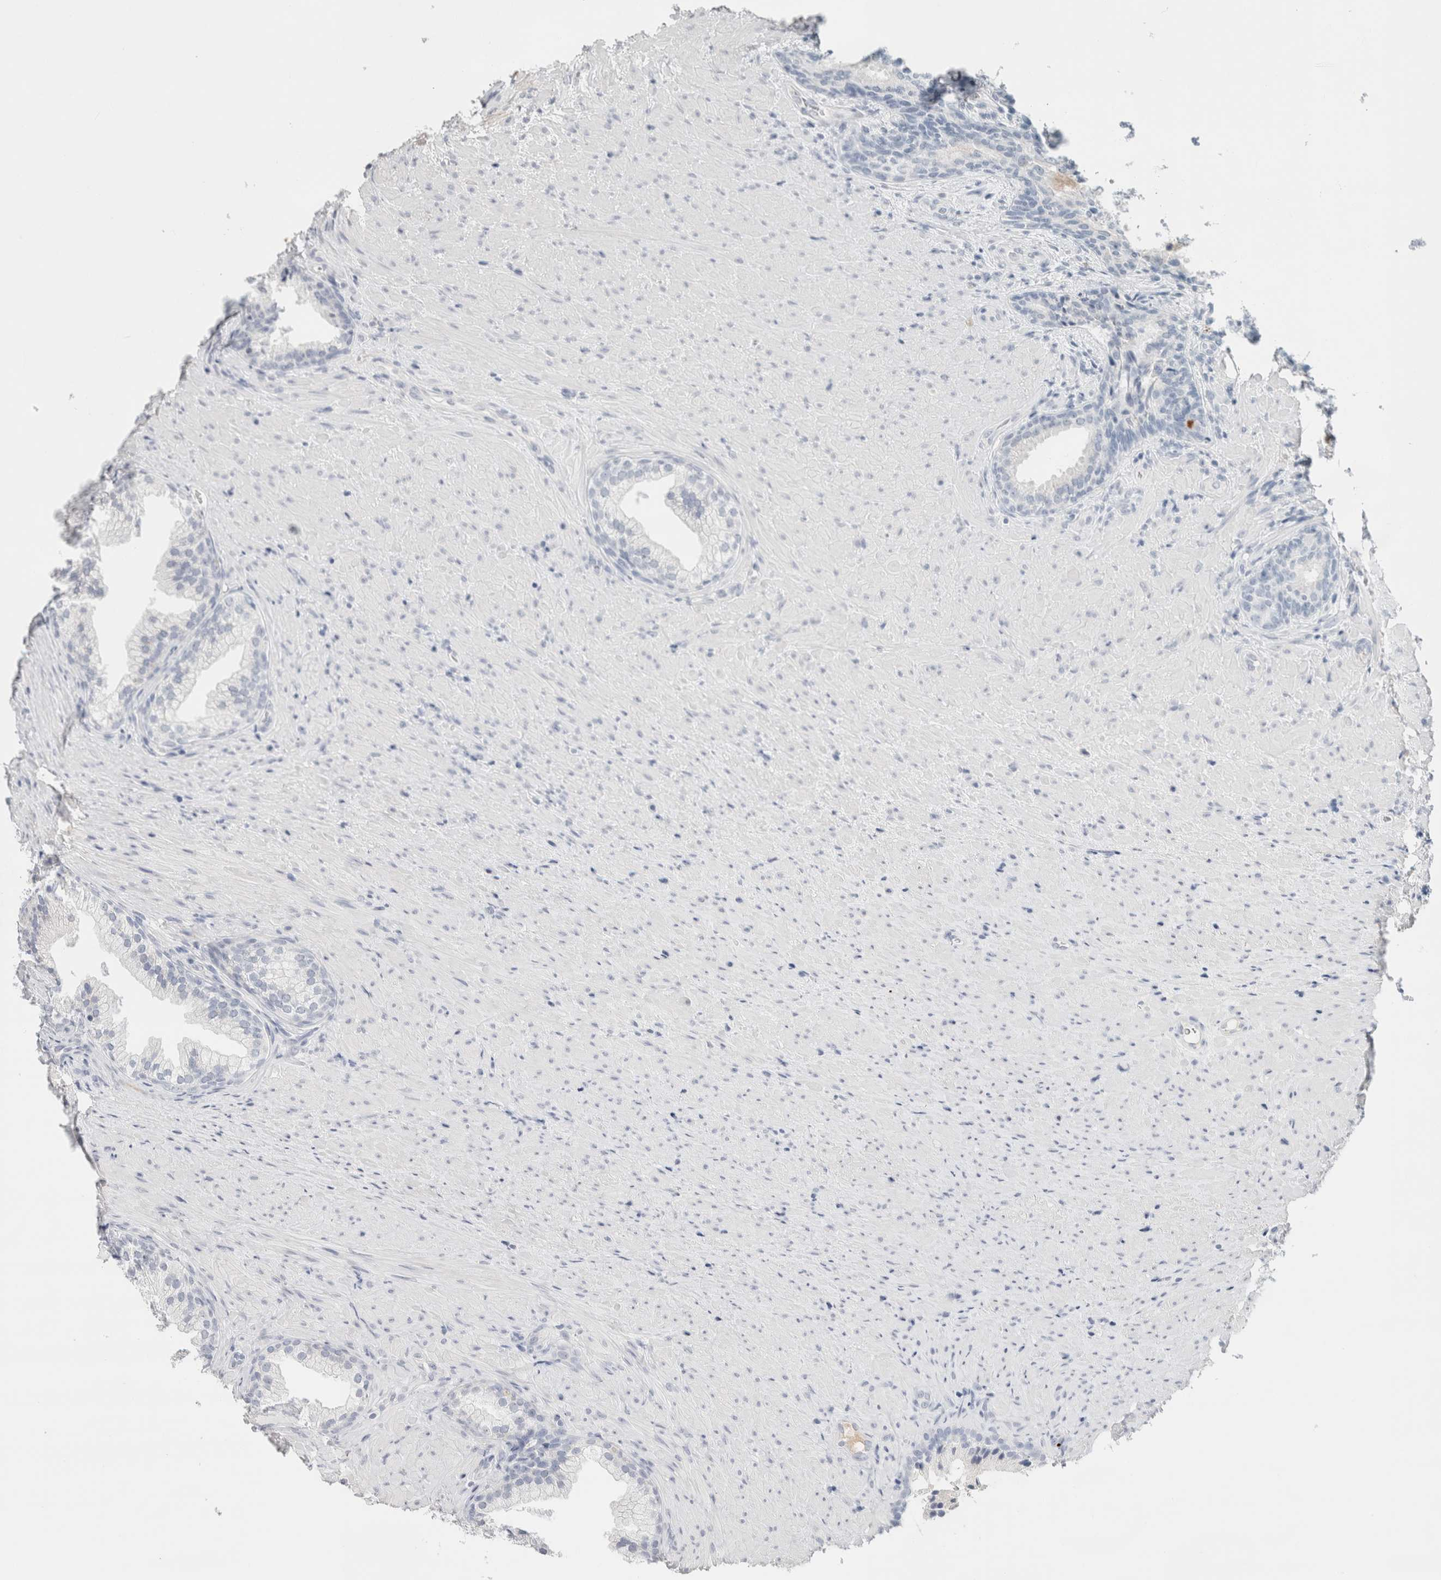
{"staining": {"intensity": "negative", "quantity": "none", "location": "none"}, "tissue": "prostate", "cell_type": "Glandular cells", "image_type": "normal", "snomed": [{"axis": "morphology", "description": "Normal tissue, NOS"}, {"axis": "topography", "description": "Prostate"}], "caption": "Immunohistochemical staining of unremarkable human prostate shows no significant positivity in glandular cells.", "gene": "IL6", "patient": {"sex": "male", "age": 76}}